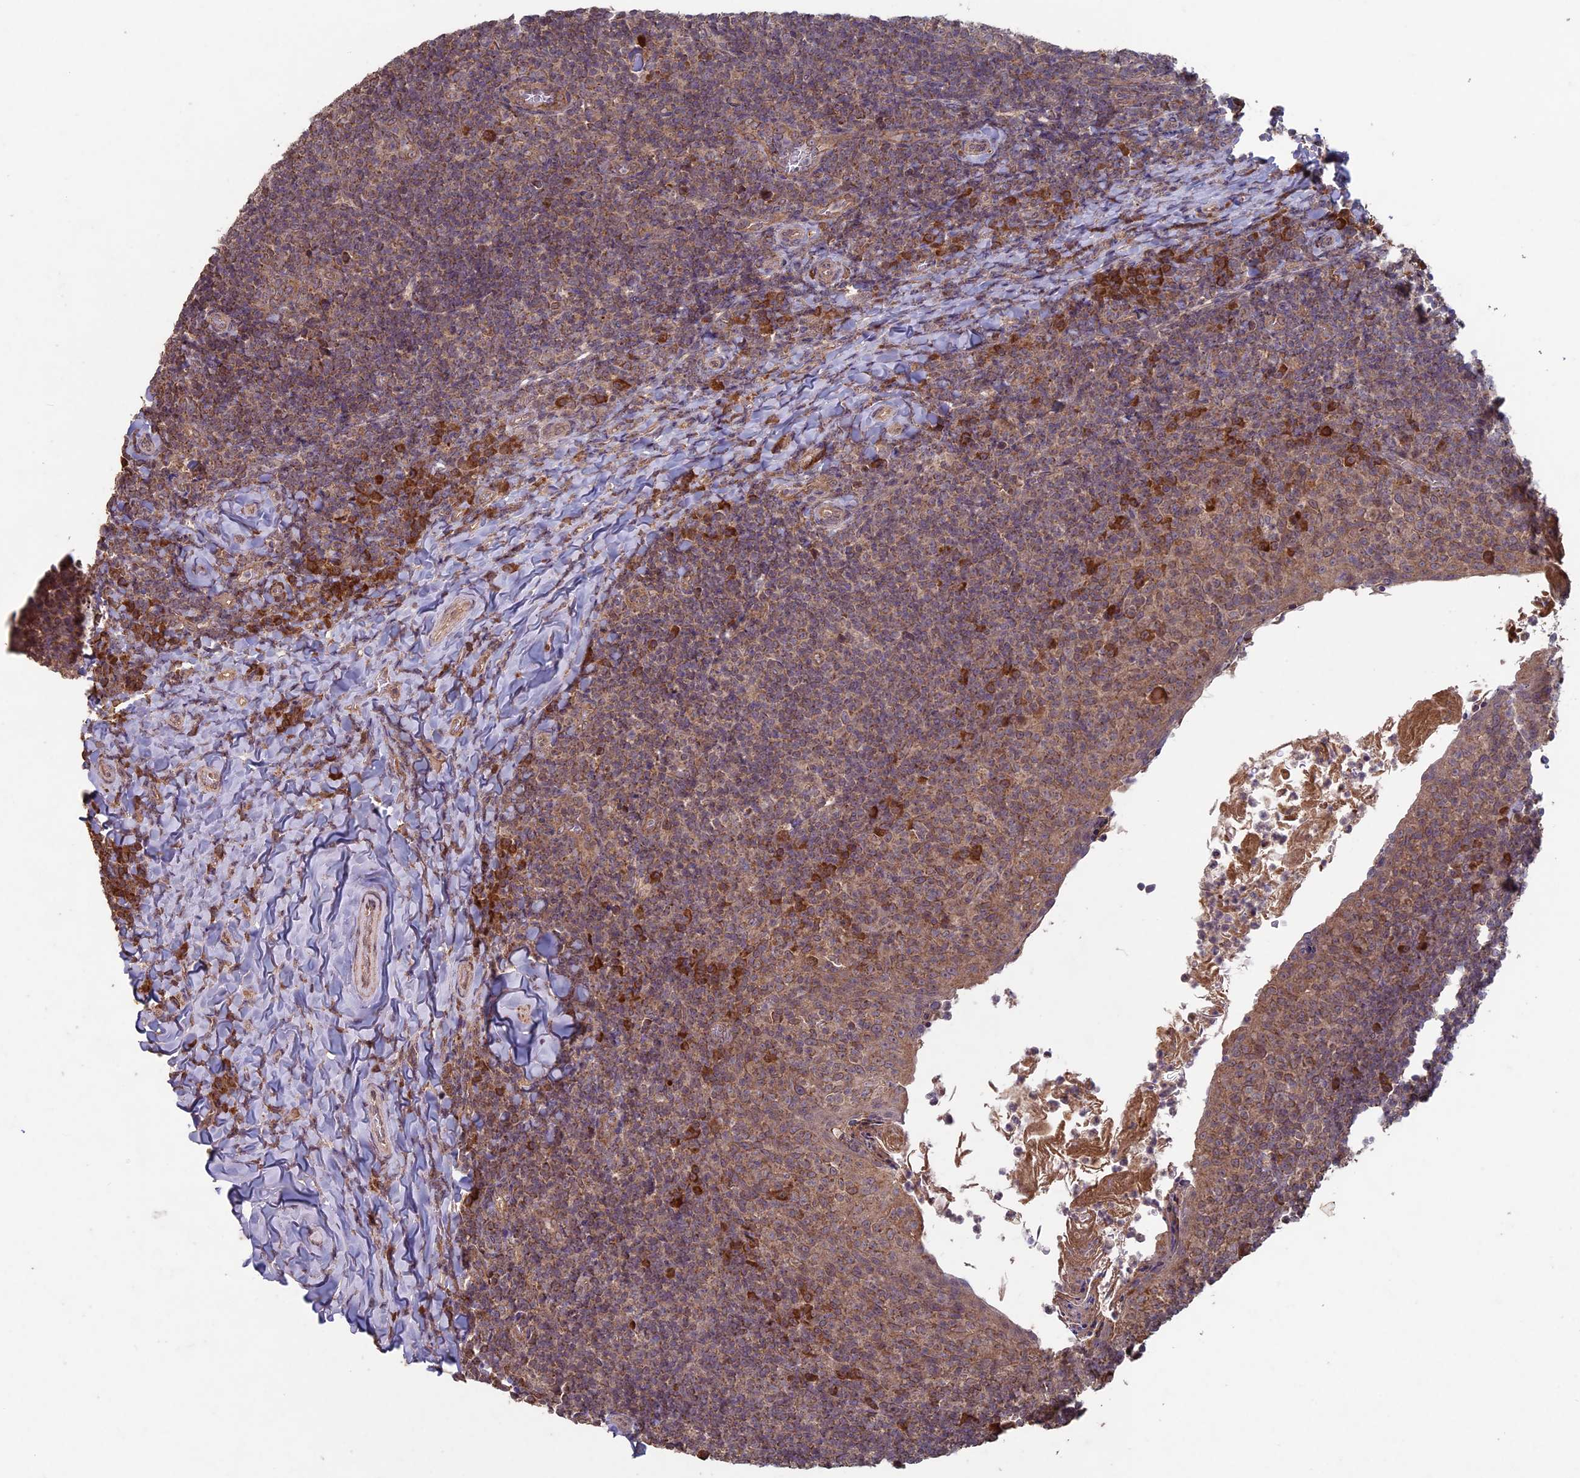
{"staining": {"intensity": "moderate", "quantity": "25%-75%", "location": "cytoplasmic/membranous"}, "tissue": "tonsil", "cell_type": "Germinal center cells", "image_type": "normal", "snomed": [{"axis": "morphology", "description": "Normal tissue, NOS"}, {"axis": "topography", "description": "Tonsil"}], "caption": "Immunohistochemical staining of unremarkable human tonsil shows moderate cytoplasmic/membranous protein staining in approximately 25%-75% of germinal center cells. The protein of interest is shown in brown color, while the nuclei are stained blue.", "gene": "RCCD1", "patient": {"sex": "female", "age": 10}}